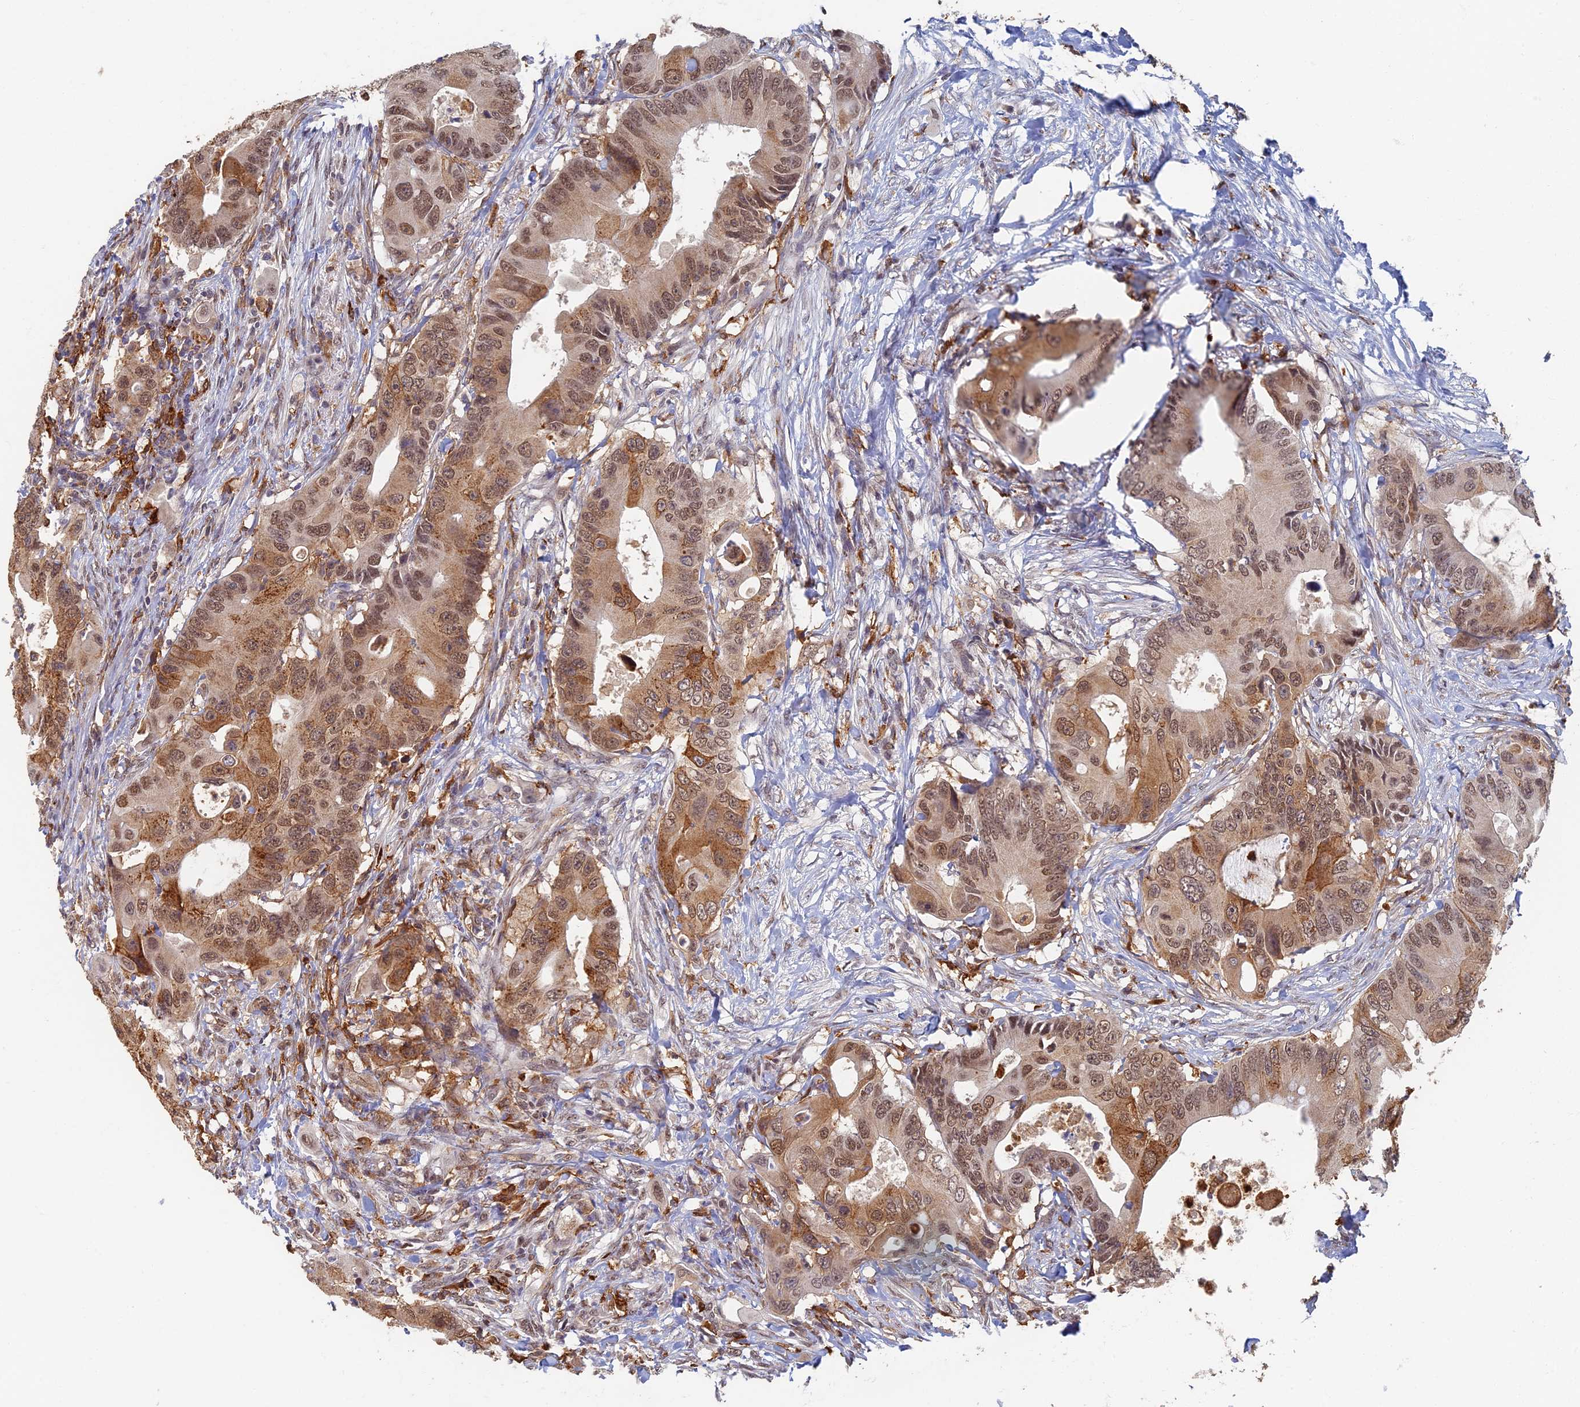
{"staining": {"intensity": "moderate", "quantity": ">75%", "location": "cytoplasmic/membranous,nuclear"}, "tissue": "colorectal cancer", "cell_type": "Tumor cells", "image_type": "cancer", "snomed": [{"axis": "morphology", "description": "Adenocarcinoma, NOS"}, {"axis": "topography", "description": "Colon"}], "caption": "This micrograph exhibits immunohistochemistry staining of colorectal cancer (adenocarcinoma), with medium moderate cytoplasmic/membranous and nuclear positivity in approximately >75% of tumor cells.", "gene": "GPATCH1", "patient": {"sex": "male", "age": 71}}